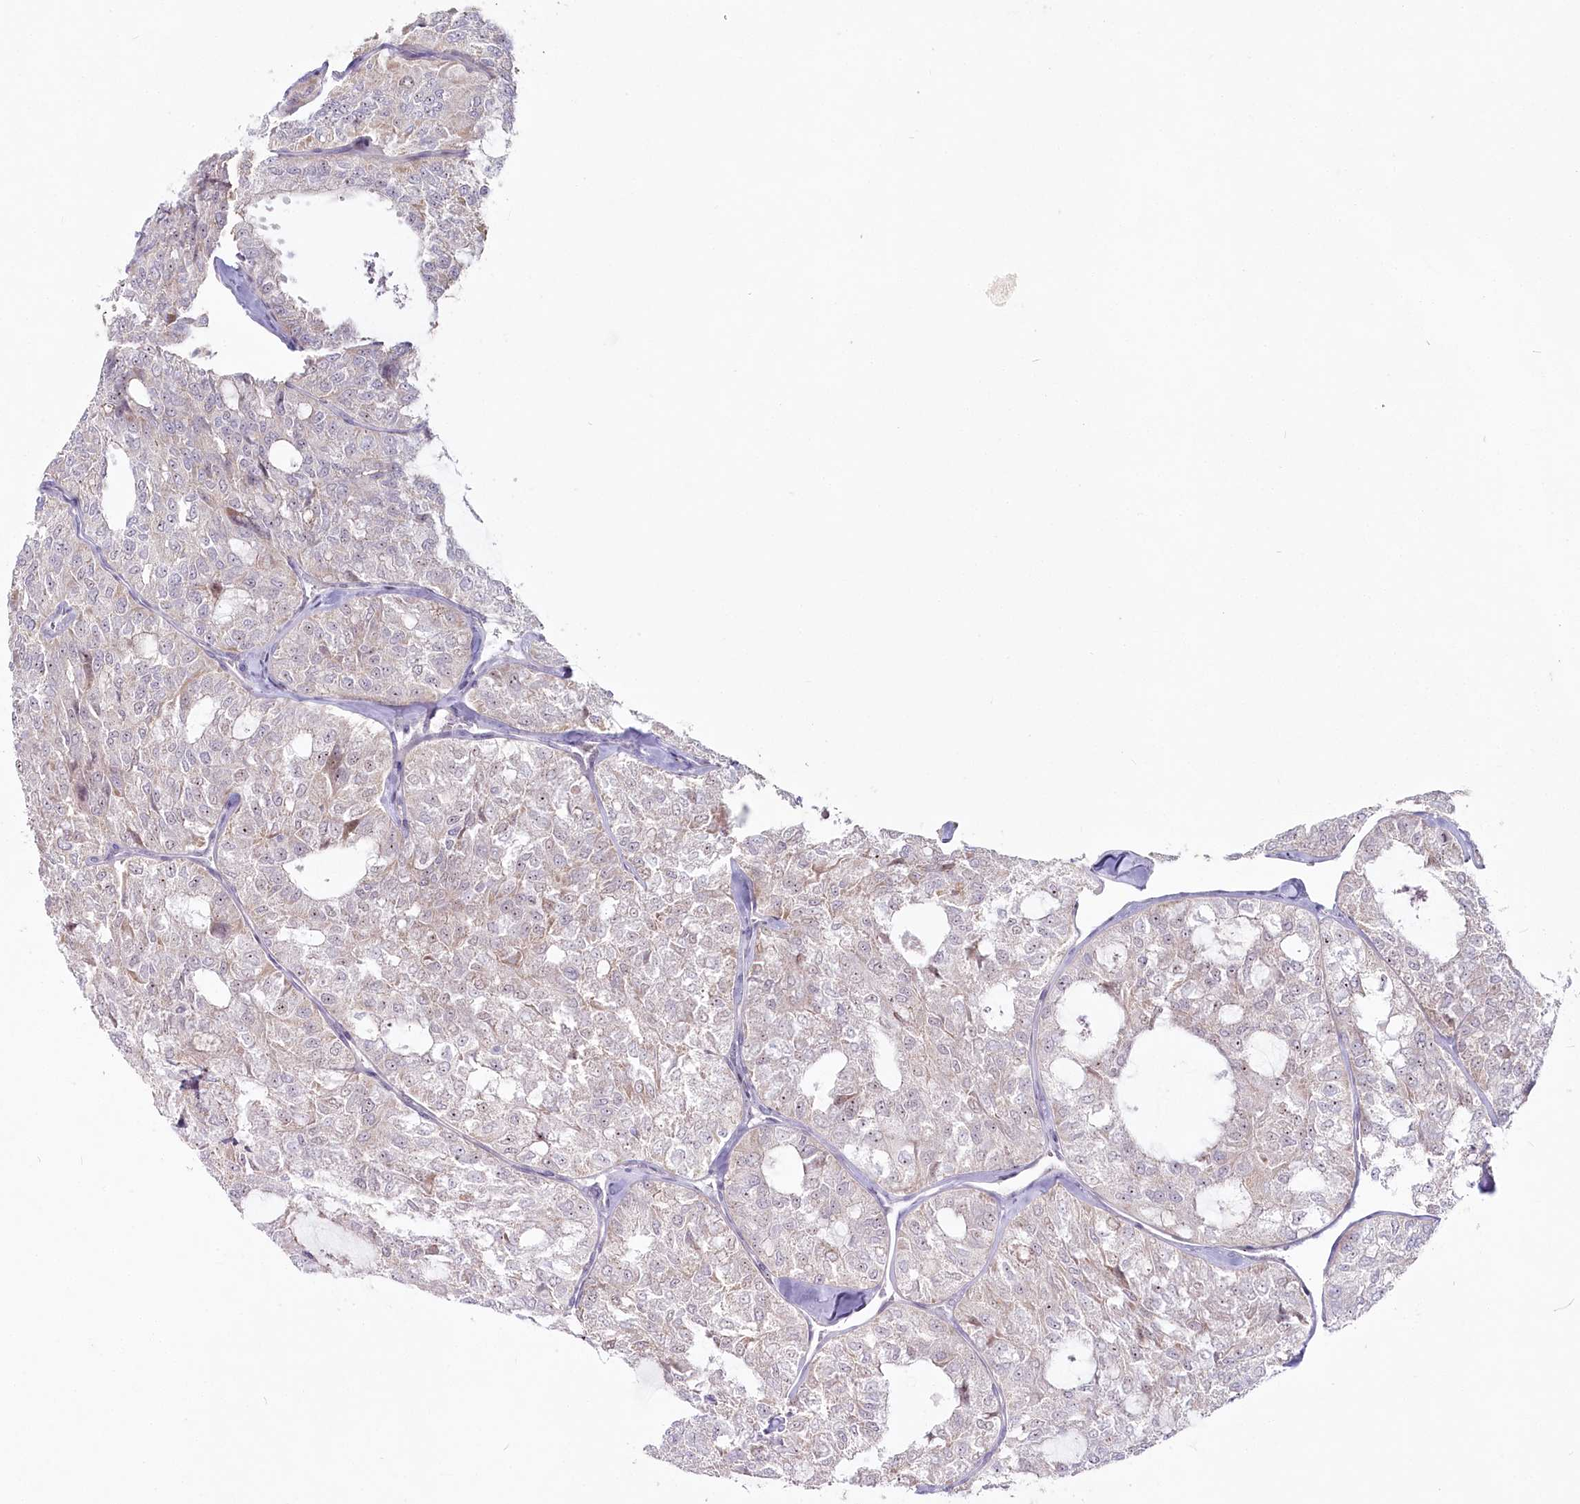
{"staining": {"intensity": "negative", "quantity": "none", "location": "none"}, "tissue": "thyroid cancer", "cell_type": "Tumor cells", "image_type": "cancer", "snomed": [{"axis": "morphology", "description": "Follicular adenoma carcinoma, NOS"}, {"axis": "topography", "description": "Thyroid gland"}], "caption": "IHC micrograph of neoplastic tissue: follicular adenoma carcinoma (thyroid) stained with DAB (3,3'-diaminobenzidine) reveals no significant protein positivity in tumor cells.", "gene": "ABHD8", "patient": {"sex": "male", "age": 75}}